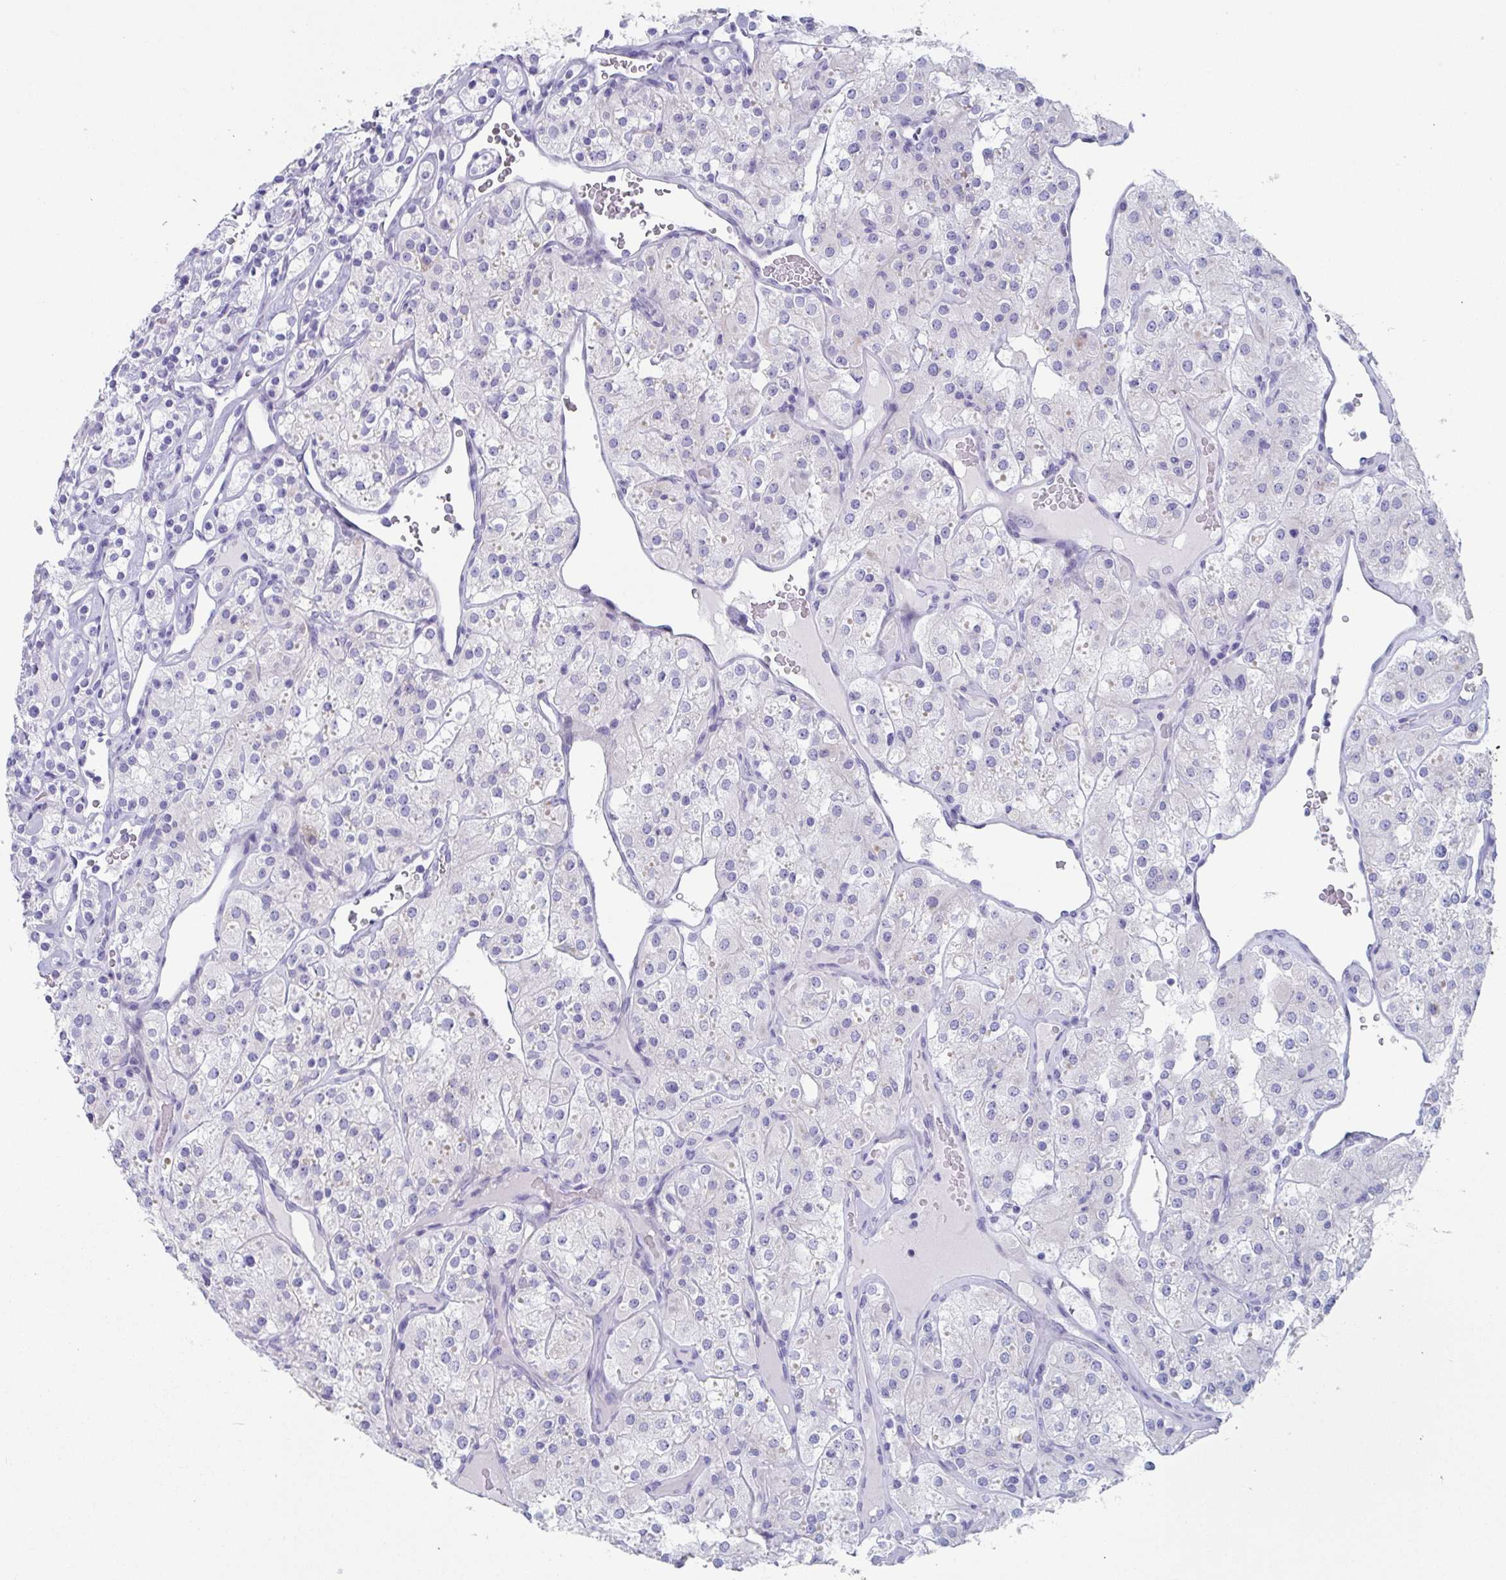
{"staining": {"intensity": "negative", "quantity": "none", "location": "none"}, "tissue": "renal cancer", "cell_type": "Tumor cells", "image_type": "cancer", "snomed": [{"axis": "morphology", "description": "Adenocarcinoma, NOS"}, {"axis": "topography", "description": "Kidney"}], "caption": "Photomicrograph shows no significant protein staining in tumor cells of renal adenocarcinoma. Nuclei are stained in blue.", "gene": "ZPBP", "patient": {"sex": "male", "age": 77}}